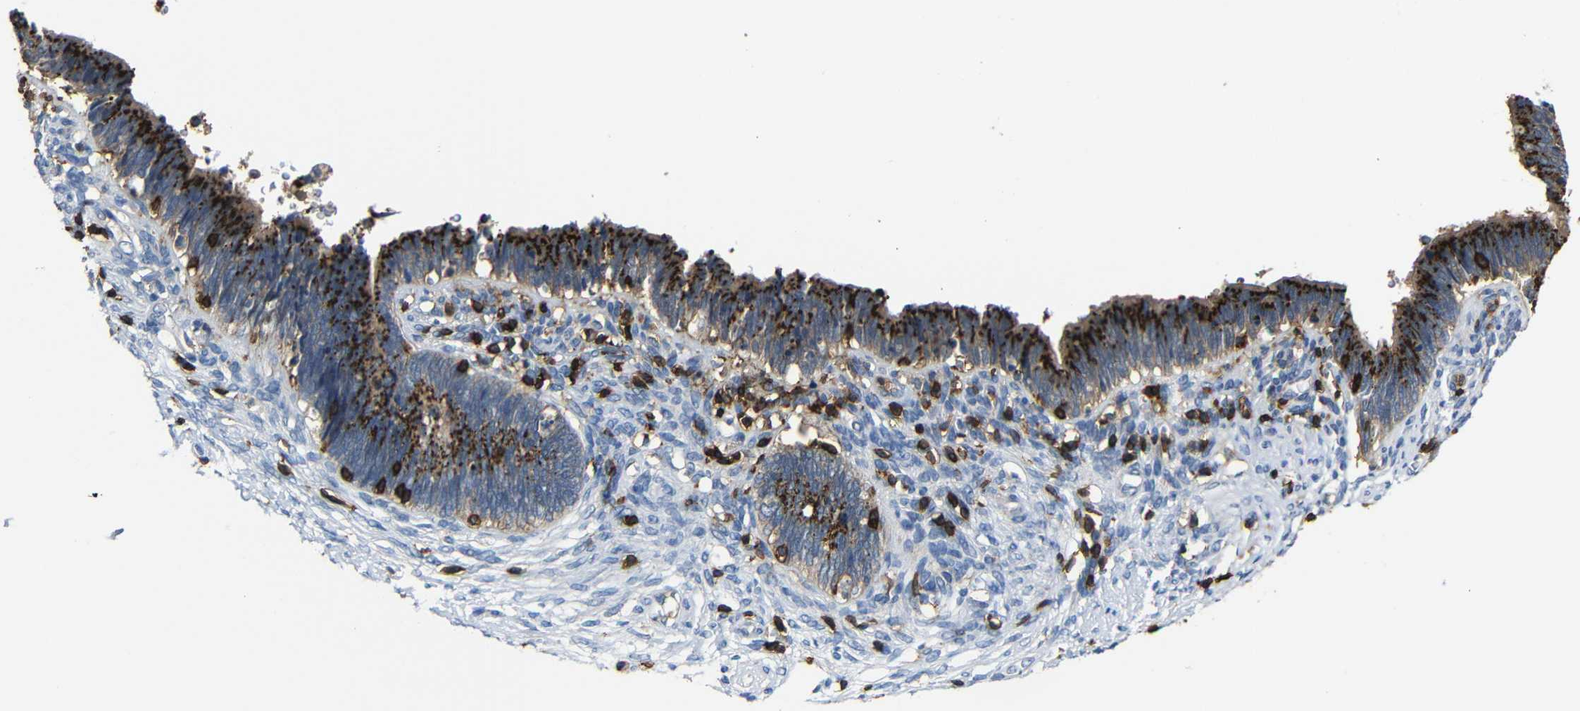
{"staining": {"intensity": "strong", "quantity": ">75%", "location": "cytoplasmic/membranous"}, "tissue": "cervical cancer", "cell_type": "Tumor cells", "image_type": "cancer", "snomed": [{"axis": "morphology", "description": "Adenocarcinoma, NOS"}, {"axis": "topography", "description": "Cervix"}], "caption": "About >75% of tumor cells in cervical cancer show strong cytoplasmic/membranous protein positivity as visualized by brown immunohistochemical staining.", "gene": "P2RY12", "patient": {"sex": "female", "age": 44}}